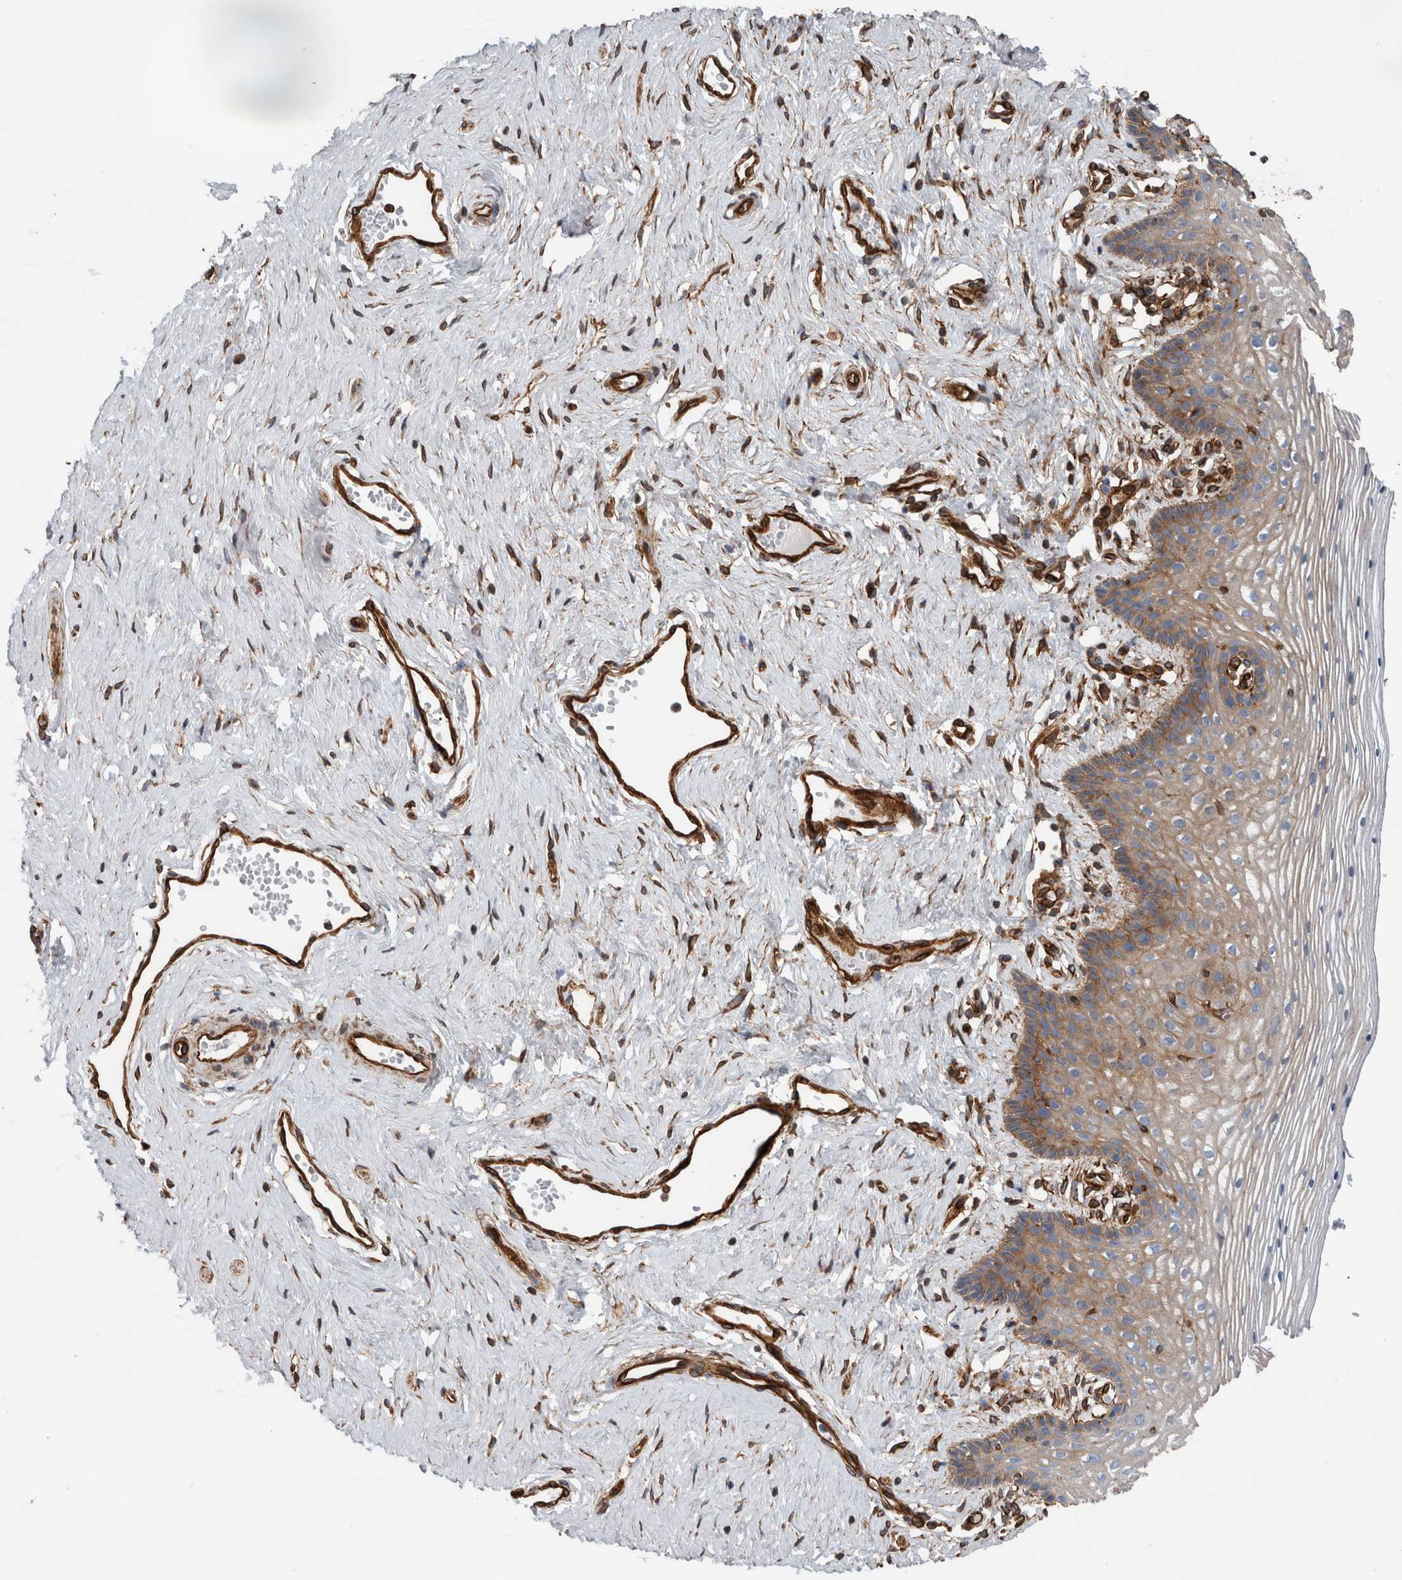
{"staining": {"intensity": "moderate", "quantity": ">75%", "location": "cytoplasmic/membranous"}, "tissue": "vagina", "cell_type": "Squamous epithelial cells", "image_type": "normal", "snomed": [{"axis": "morphology", "description": "Normal tissue, NOS"}, {"axis": "topography", "description": "Vagina"}], "caption": "Moderate cytoplasmic/membranous staining is appreciated in about >75% of squamous epithelial cells in benign vagina. The staining was performed using DAB (3,3'-diaminobenzidine), with brown indicating positive protein expression. Nuclei are stained blue with hematoxylin.", "gene": "PLEC", "patient": {"sex": "female", "age": 32}}